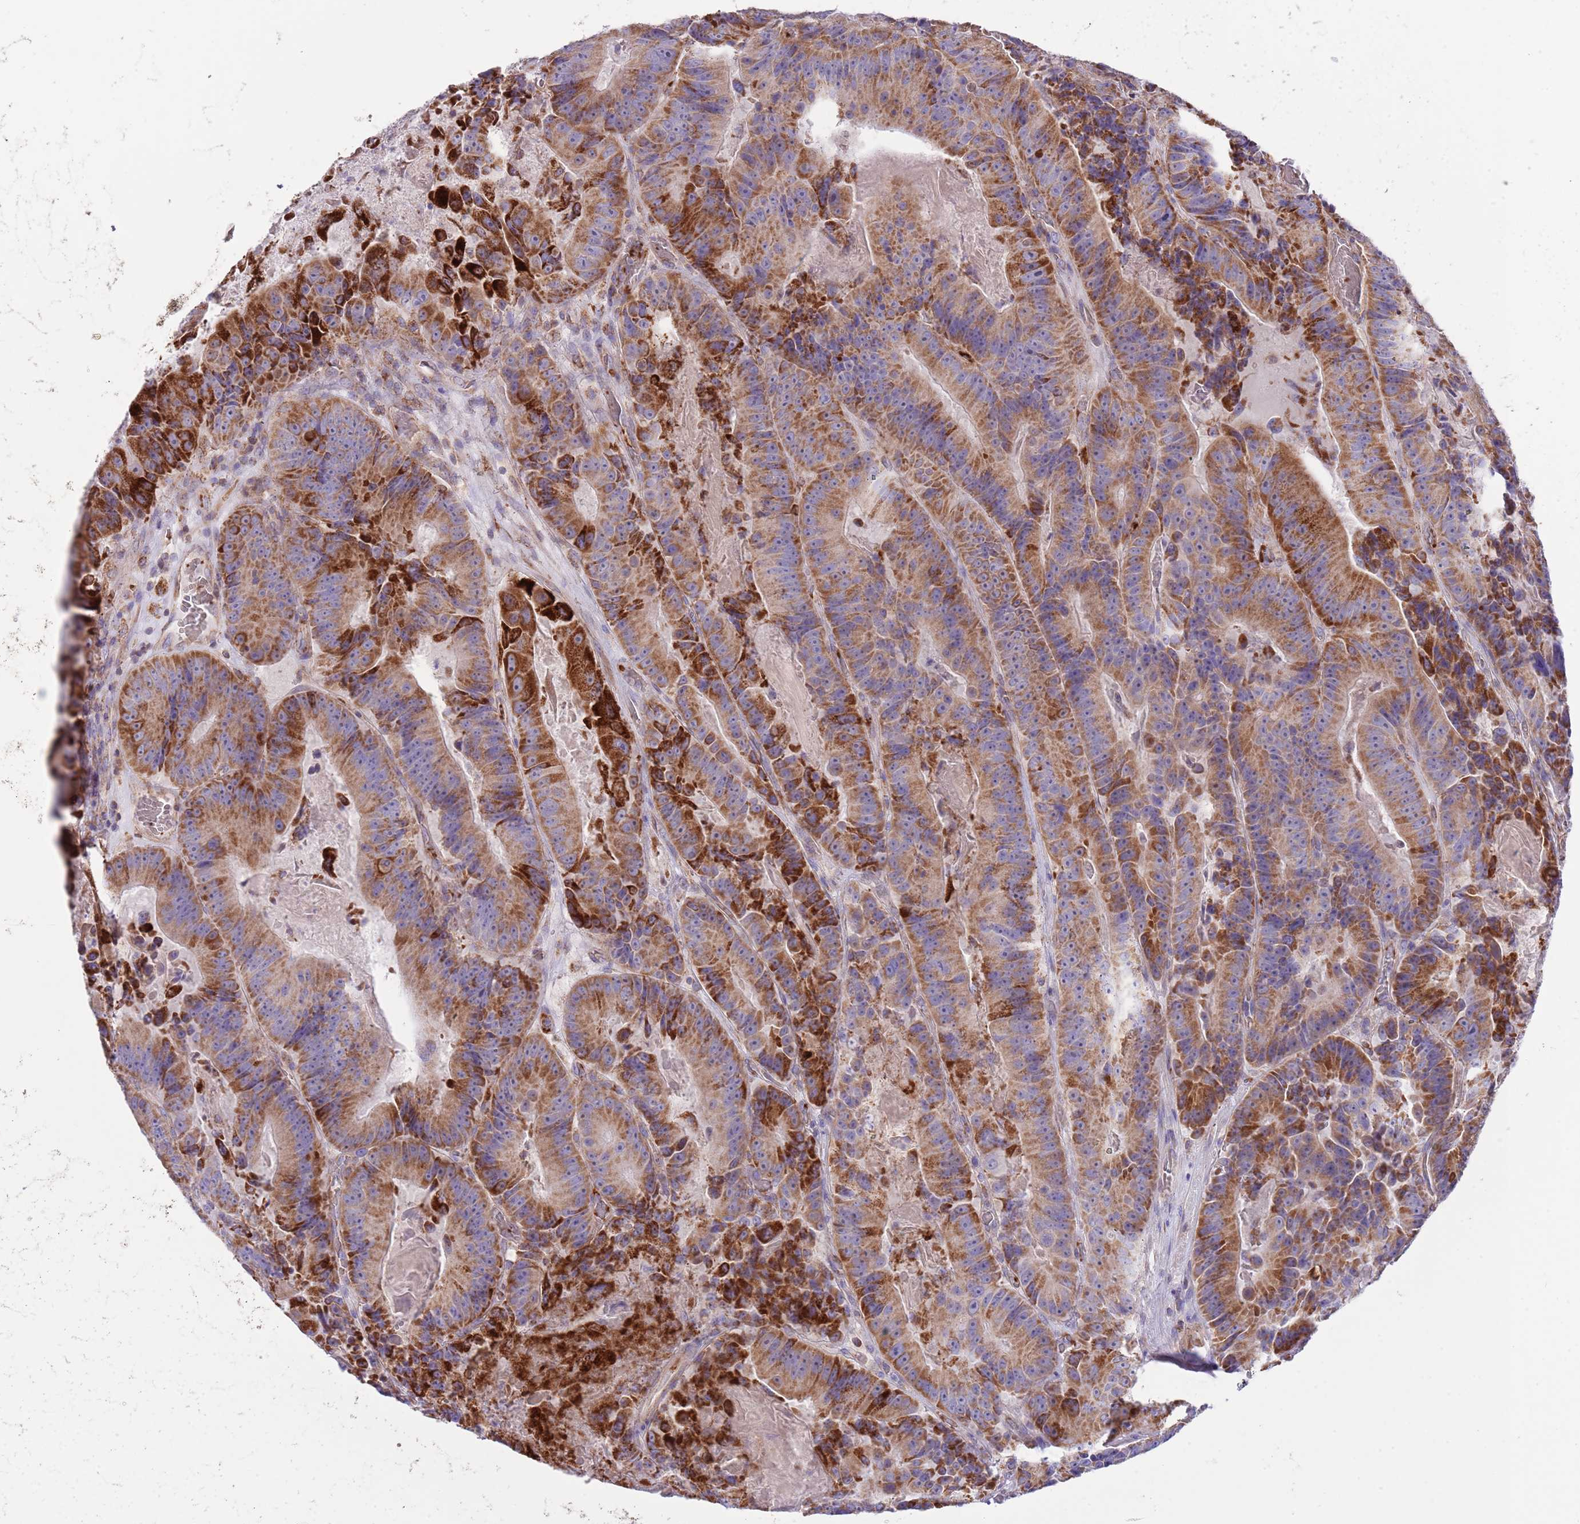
{"staining": {"intensity": "moderate", "quantity": ">75%", "location": "cytoplasmic/membranous"}, "tissue": "colorectal cancer", "cell_type": "Tumor cells", "image_type": "cancer", "snomed": [{"axis": "morphology", "description": "Adenocarcinoma, NOS"}, {"axis": "topography", "description": "Colon"}], "caption": "Human colorectal cancer (adenocarcinoma) stained with a brown dye exhibits moderate cytoplasmic/membranous positive positivity in approximately >75% of tumor cells.", "gene": "SS18L2", "patient": {"sex": "female", "age": 86}}